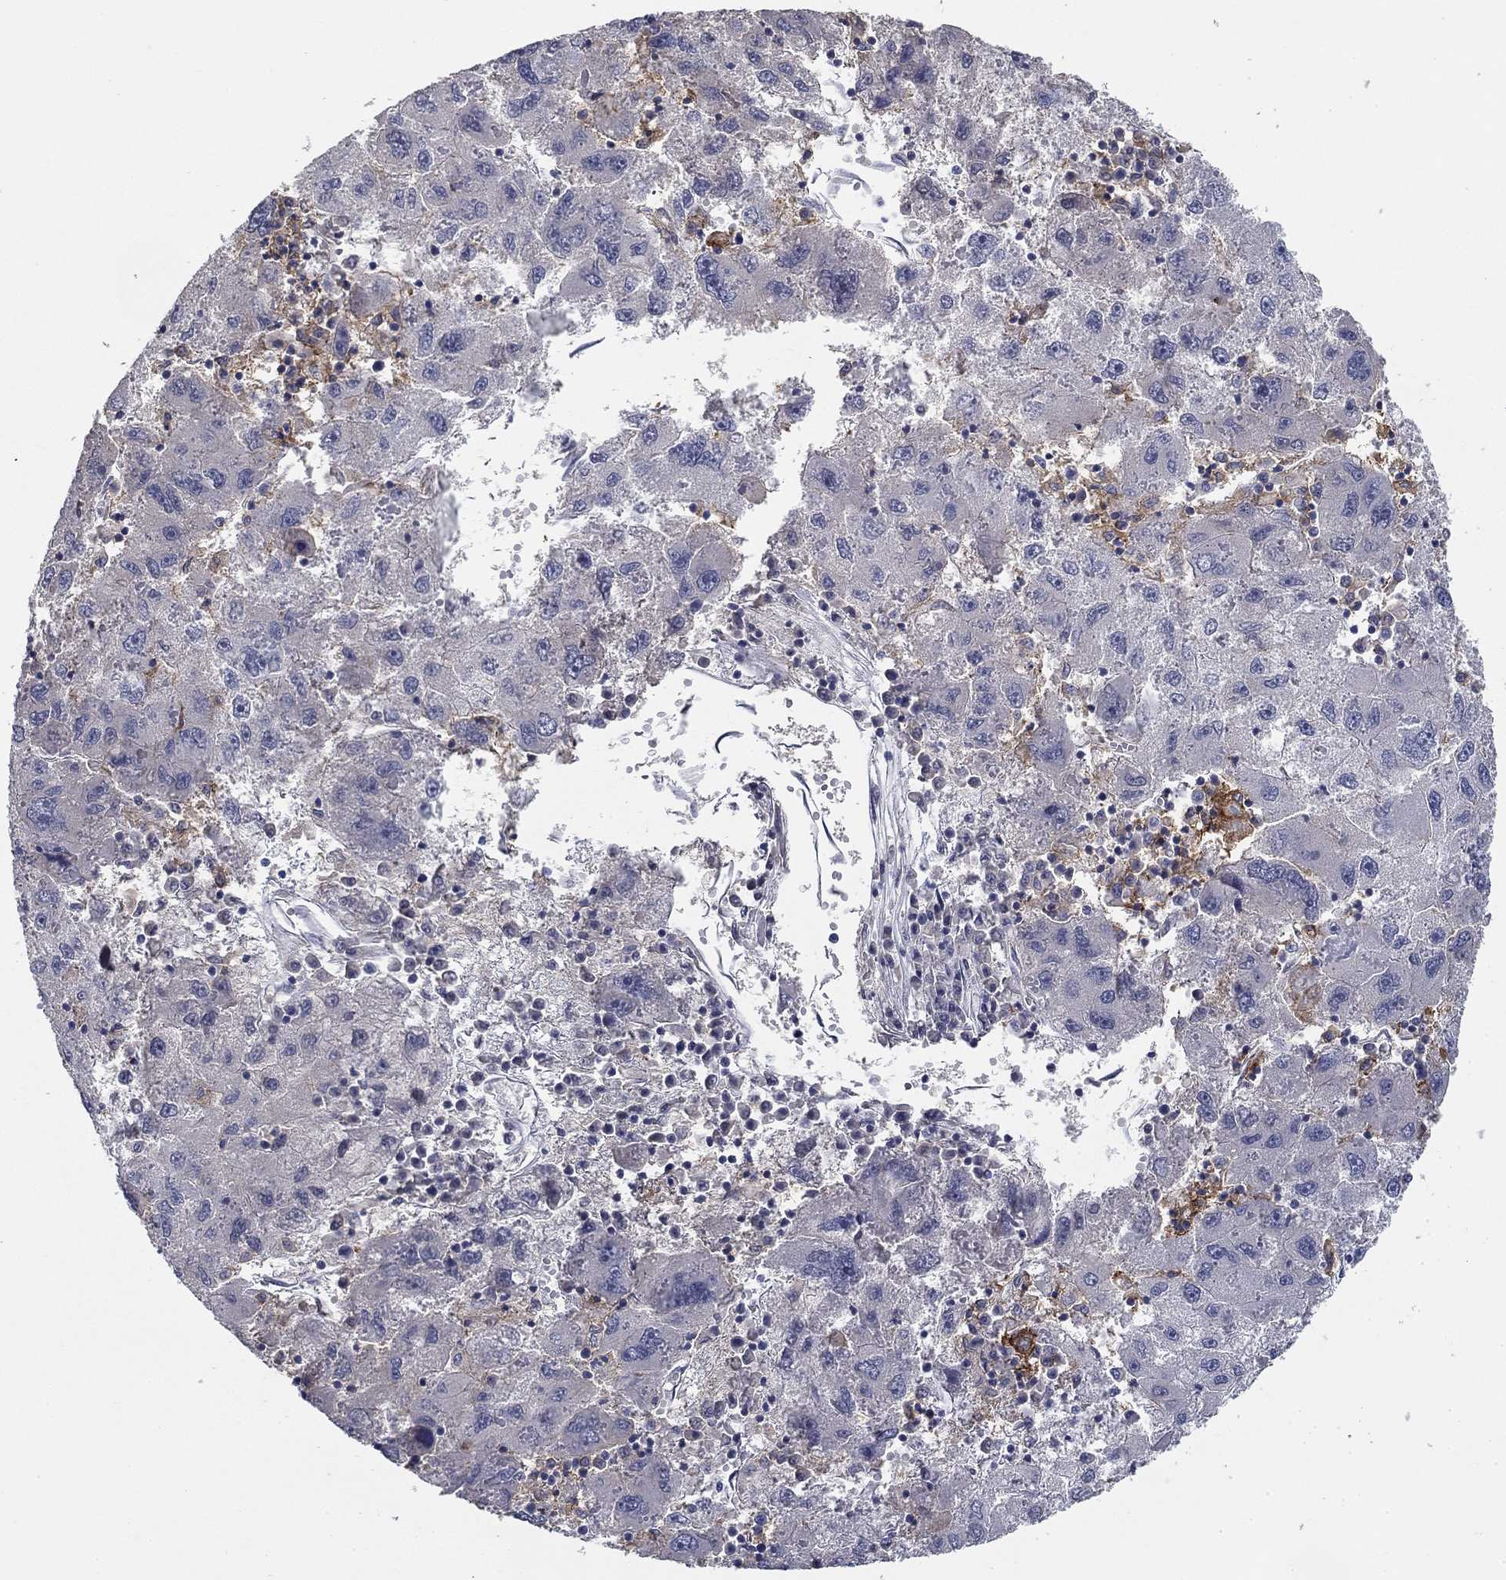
{"staining": {"intensity": "negative", "quantity": "none", "location": "none"}, "tissue": "liver cancer", "cell_type": "Tumor cells", "image_type": "cancer", "snomed": [{"axis": "morphology", "description": "Carcinoma, Hepatocellular, NOS"}, {"axis": "topography", "description": "Liver"}], "caption": "Tumor cells are negative for protein expression in human liver cancer (hepatocellular carcinoma). Nuclei are stained in blue.", "gene": "CD274", "patient": {"sex": "male", "age": 75}}